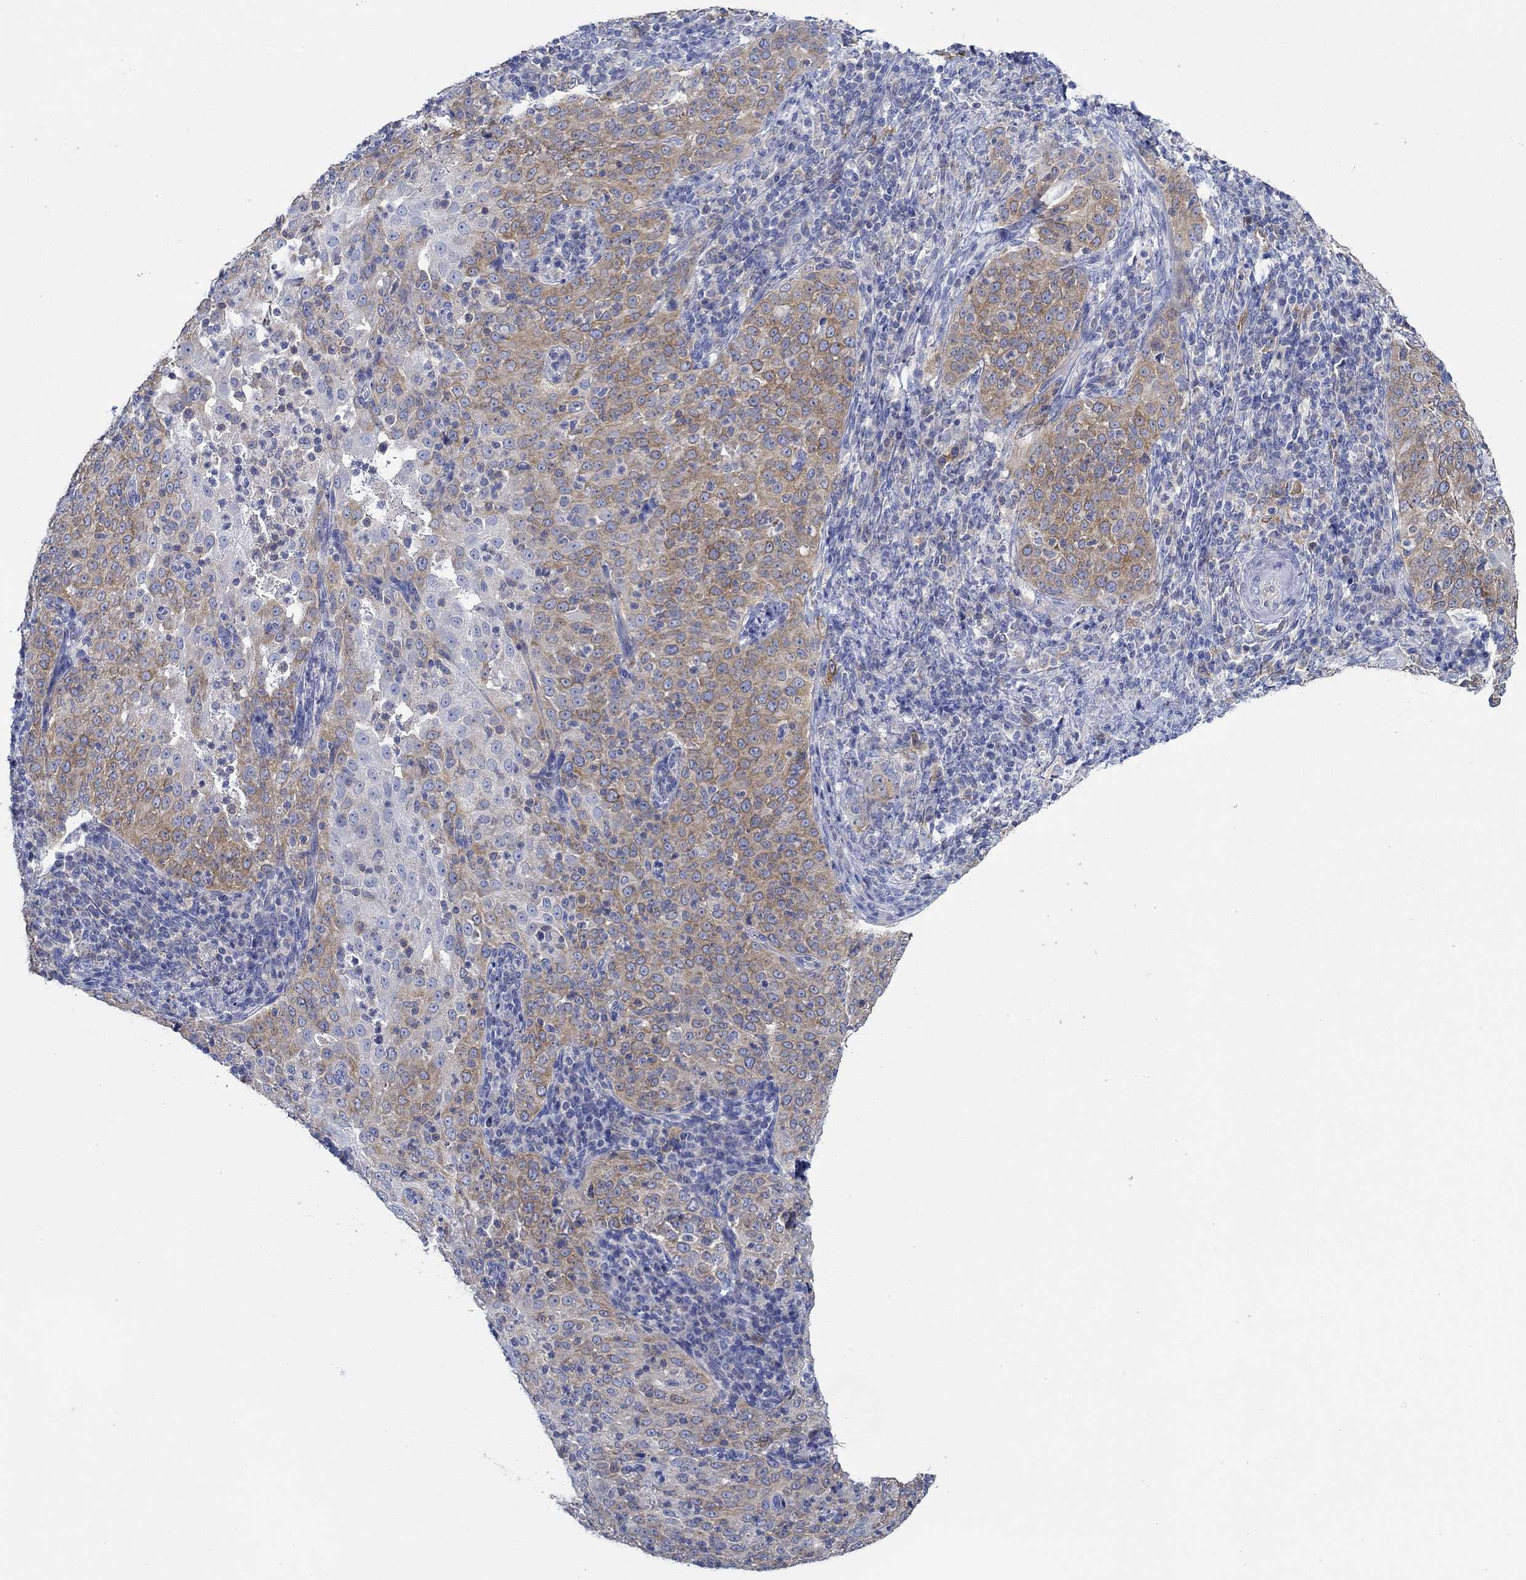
{"staining": {"intensity": "moderate", "quantity": "25%-75%", "location": "cytoplasmic/membranous"}, "tissue": "cervical cancer", "cell_type": "Tumor cells", "image_type": "cancer", "snomed": [{"axis": "morphology", "description": "Squamous cell carcinoma, NOS"}, {"axis": "topography", "description": "Cervix"}], "caption": "A high-resolution photomicrograph shows immunohistochemistry staining of cervical squamous cell carcinoma, which demonstrates moderate cytoplasmic/membranous expression in approximately 25%-75% of tumor cells. (DAB (3,3'-diaminobenzidine) = brown stain, brightfield microscopy at high magnification).", "gene": "SLC27A3", "patient": {"sex": "female", "age": 51}}